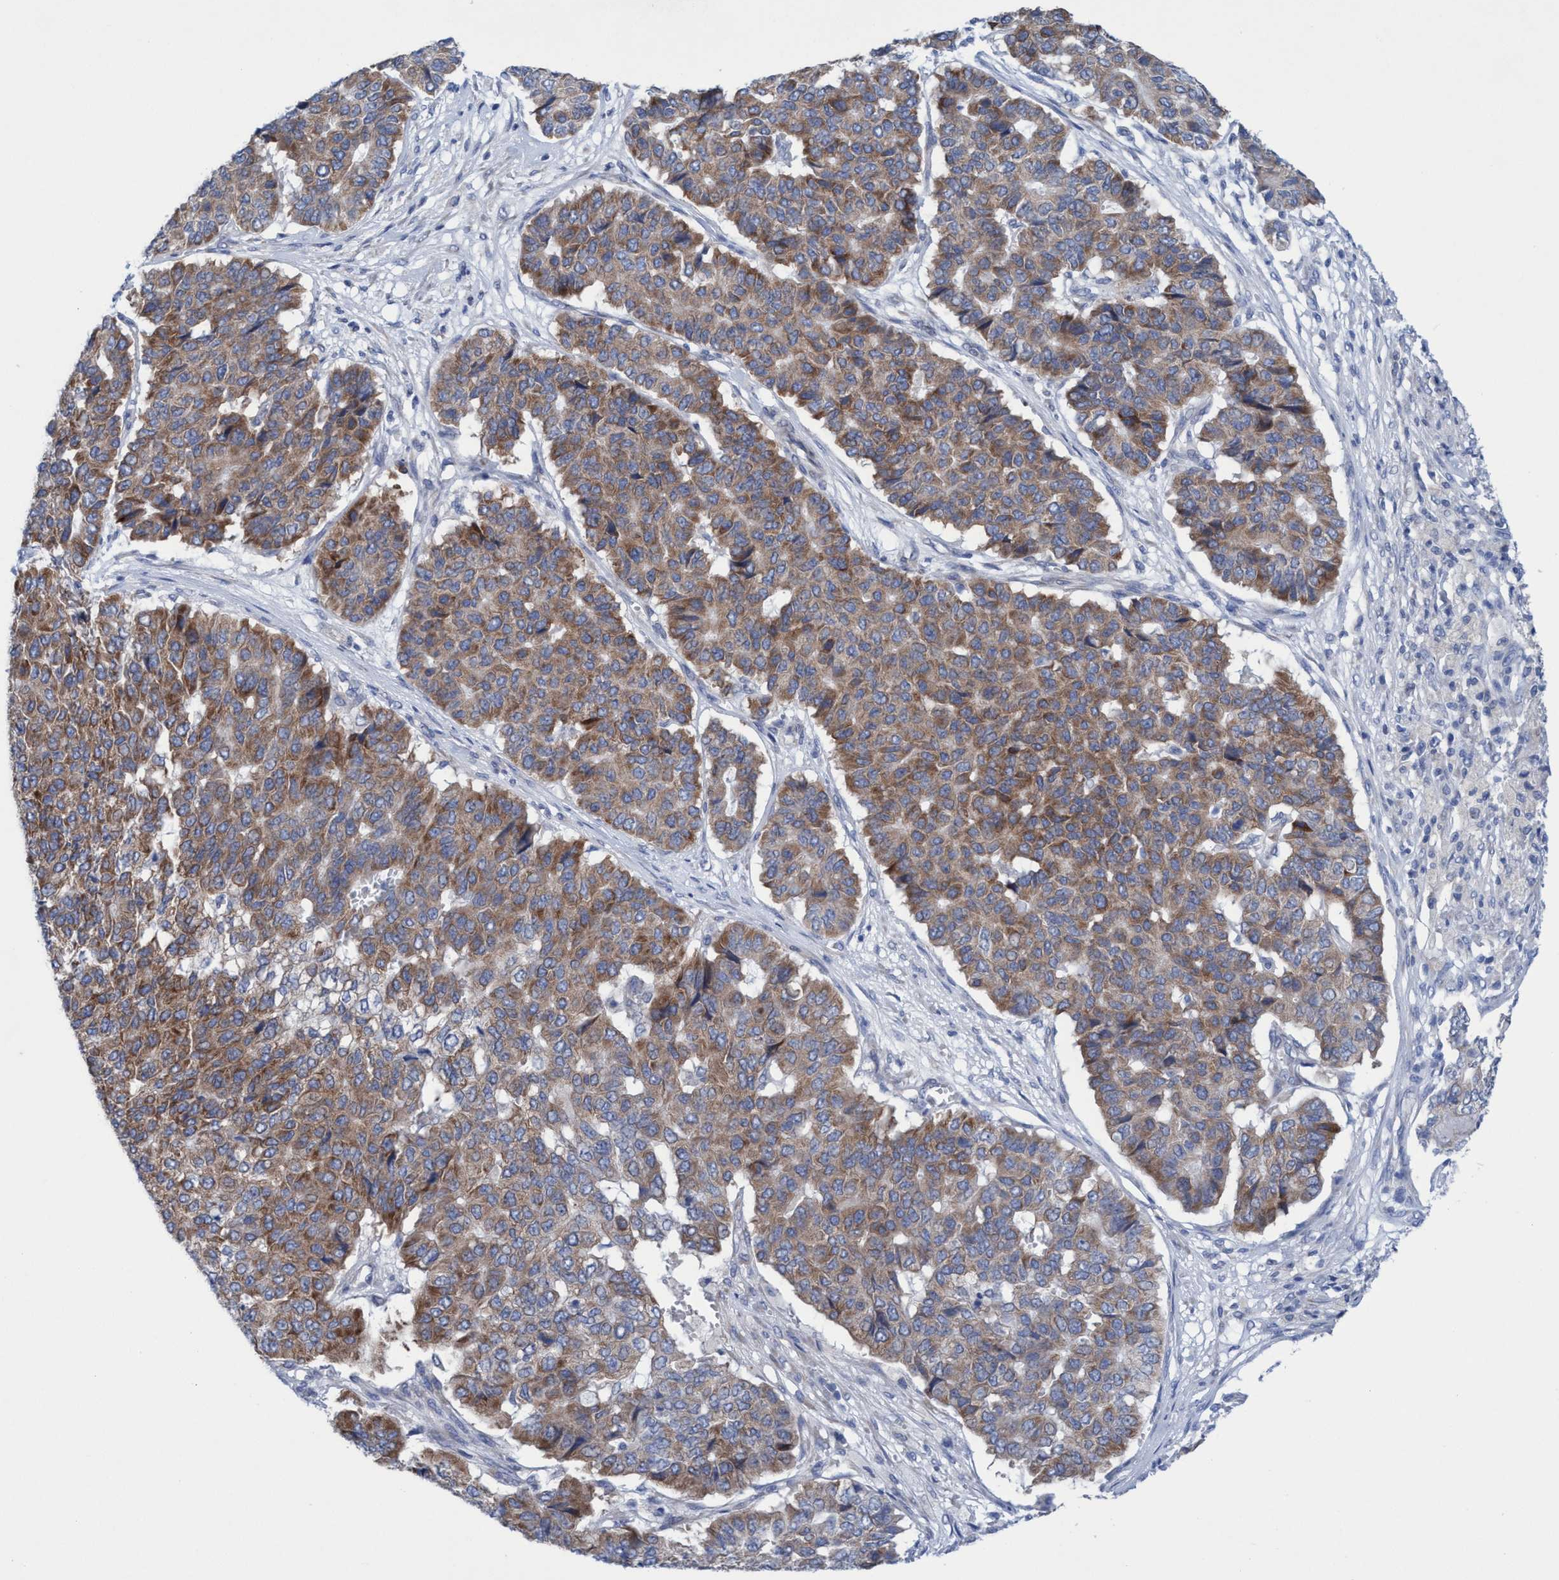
{"staining": {"intensity": "moderate", "quantity": ">75%", "location": "cytoplasmic/membranous"}, "tissue": "pancreatic cancer", "cell_type": "Tumor cells", "image_type": "cancer", "snomed": [{"axis": "morphology", "description": "Adenocarcinoma, NOS"}, {"axis": "topography", "description": "Pancreas"}], "caption": "This is an image of IHC staining of adenocarcinoma (pancreatic), which shows moderate staining in the cytoplasmic/membranous of tumor cells.", "gene": "RSAD1", "patient": {"sex": "male", "age": 50}}